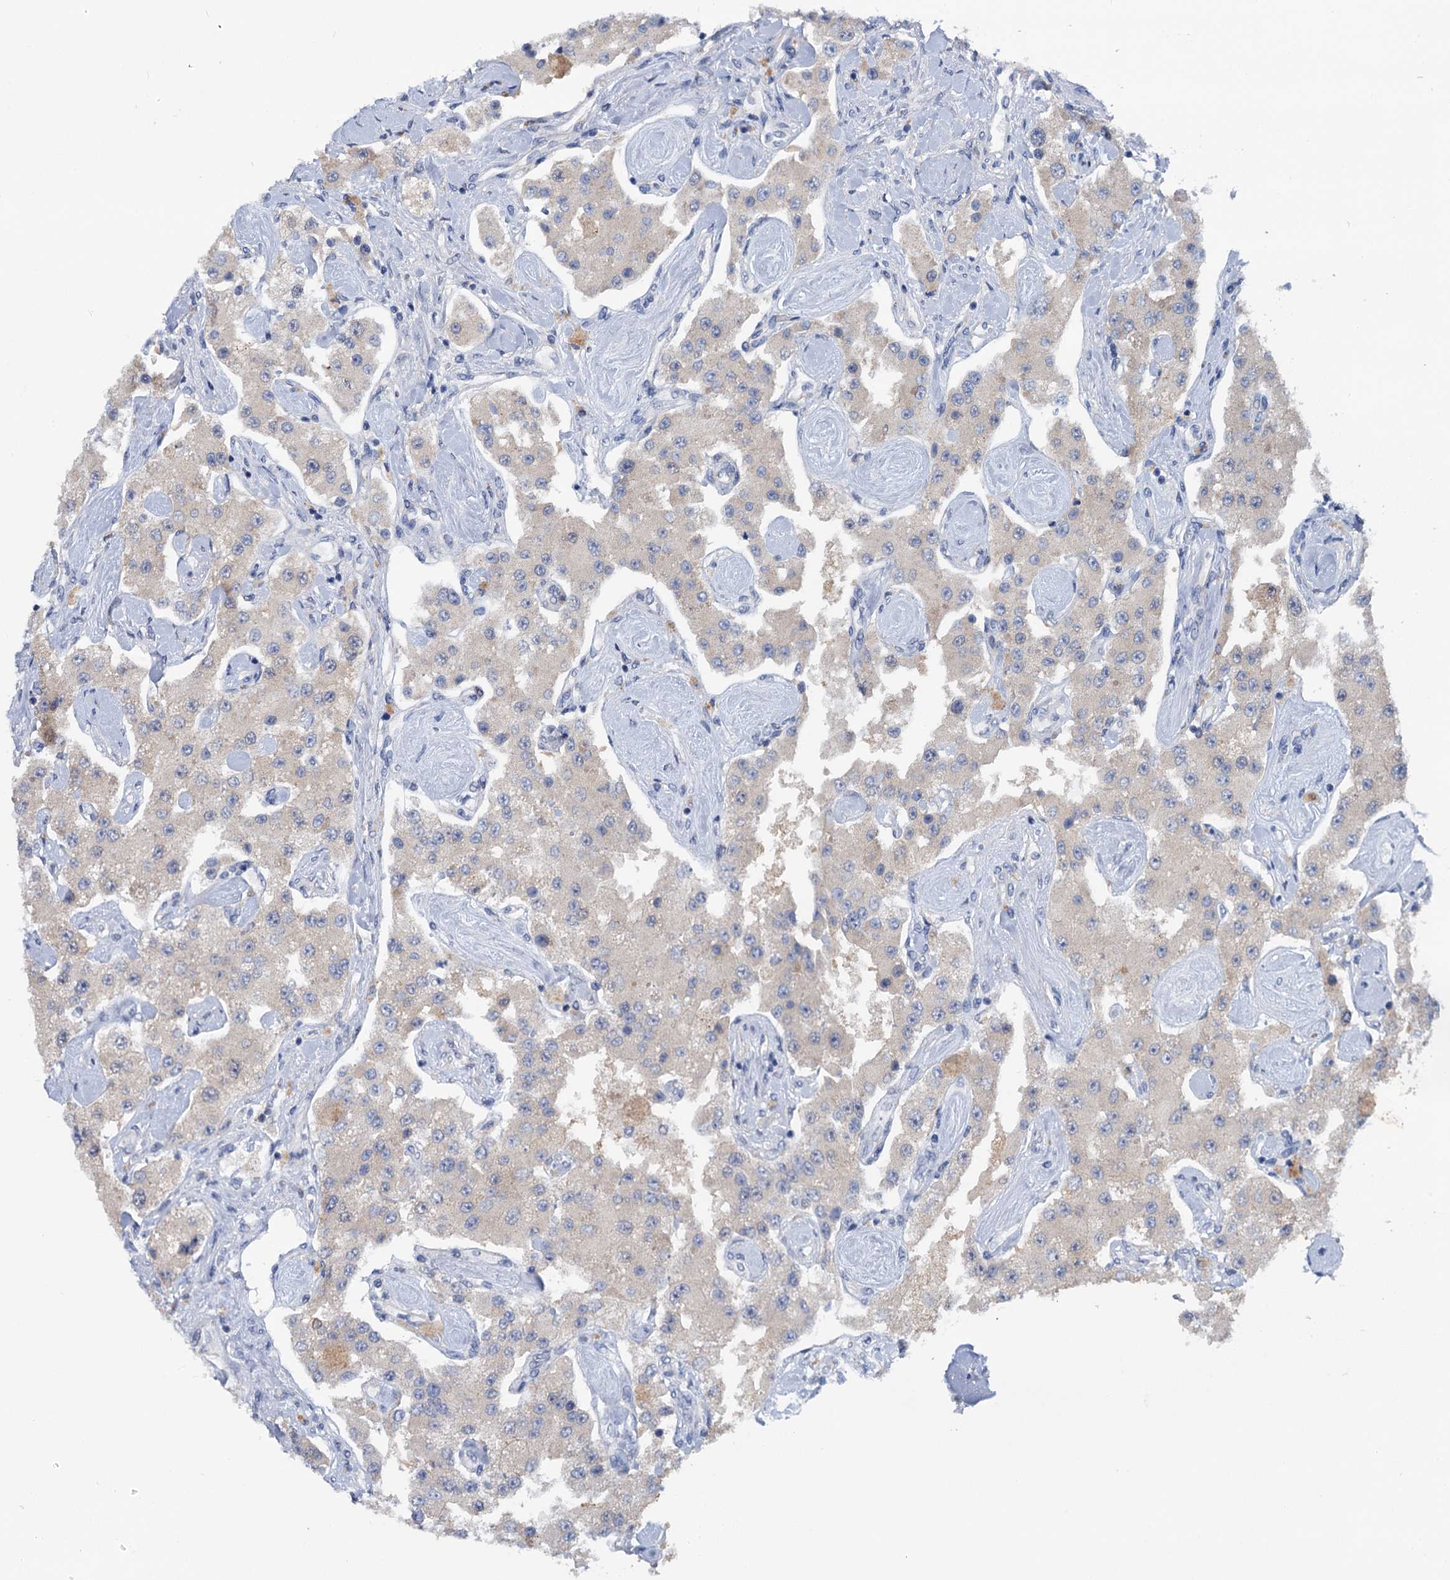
{"staining": {"intensity": "negative", "quantity": "none", "location": "none"}, "tissue": "carcinoid", "cell_type": "Tumor cells", "image_type": "cancer", "snomed": [{"axis": "morphology", "description": "Carcinoid, malignant, NOS"}, {"axis": "topography", "description": "Pancreas"}], "caption": "Immunohistochemistry histopathology image of neoplastic tissue: carcinoid (malignant) stained with DAB reveals no significant protein positivity in tumor cells. (DAB immunohistochemistry (IHC), high magnification).", "gene": "ANKRD42", "patient": {"sex": "male", "age": 41}}